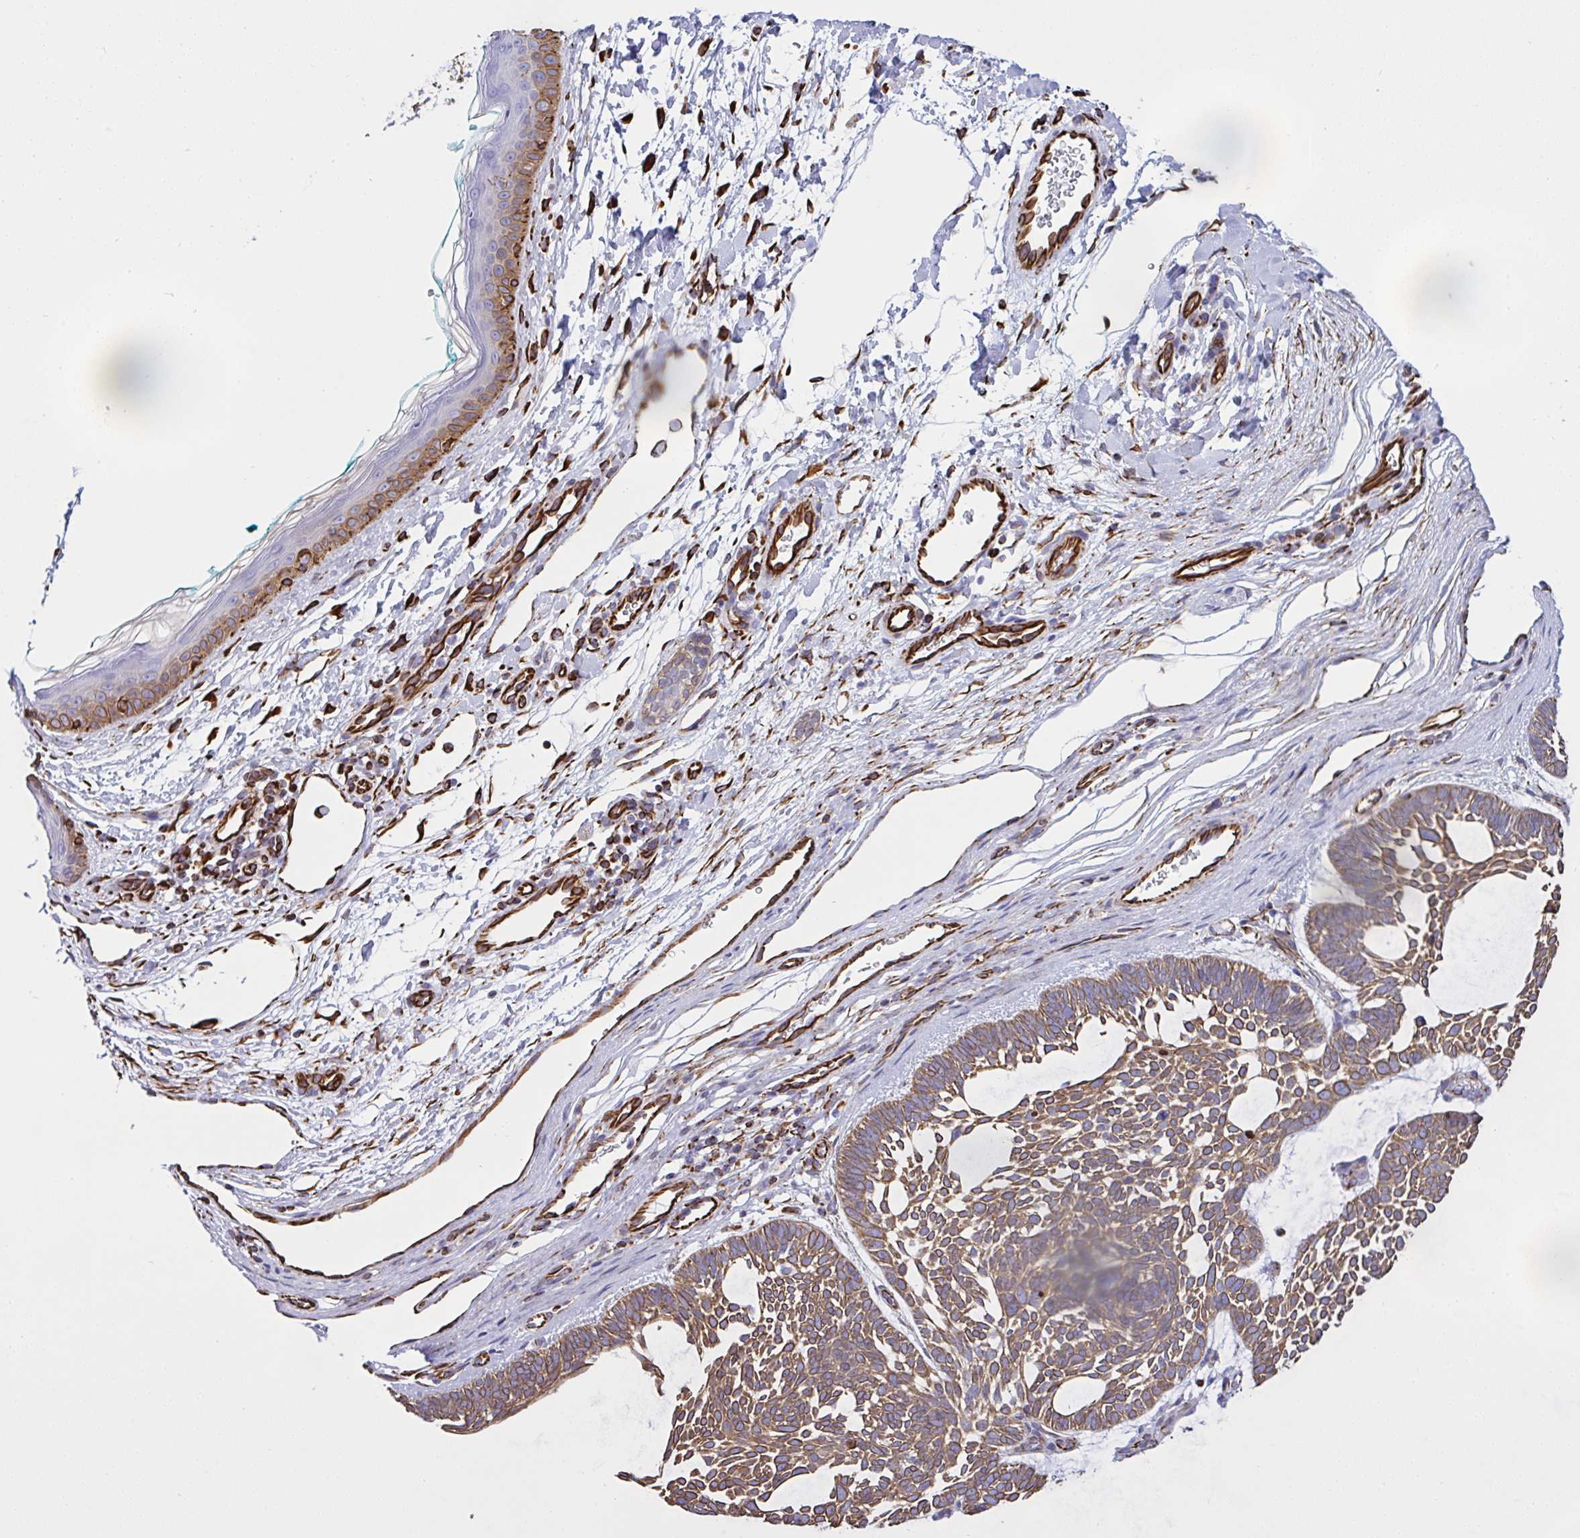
{"staining": {"intensity": "moderate", "quantity": ">75%", "location": "cytoplasmic/membranous"}, "tissue": "skin cancer", "cell_type": "Tumor cells", "image_type": "cancer", "snomed": [{"axis": "morphology", "description": "Basal cell carcinoma"}, {"axis": "topography", "description": "Skin"}, {"axis": "topography", "description": "Skin of face"}], "caption": "IHC staining of skin basal cell carcinoma, which demonstrates medium levels of moderate cytoplasmic/membranous positivity in approximately >75% of tumor cells indicating moderate cytoplasmic/membranous protein positivity. The staining was performed using DAB (3,3'-diaminobenzidine) (brown) for protein detection and nuclei were counterstained in hematoxylin (blue).", "gene": "SMAD5", "patient": {"sex": "male", "age": 83}}